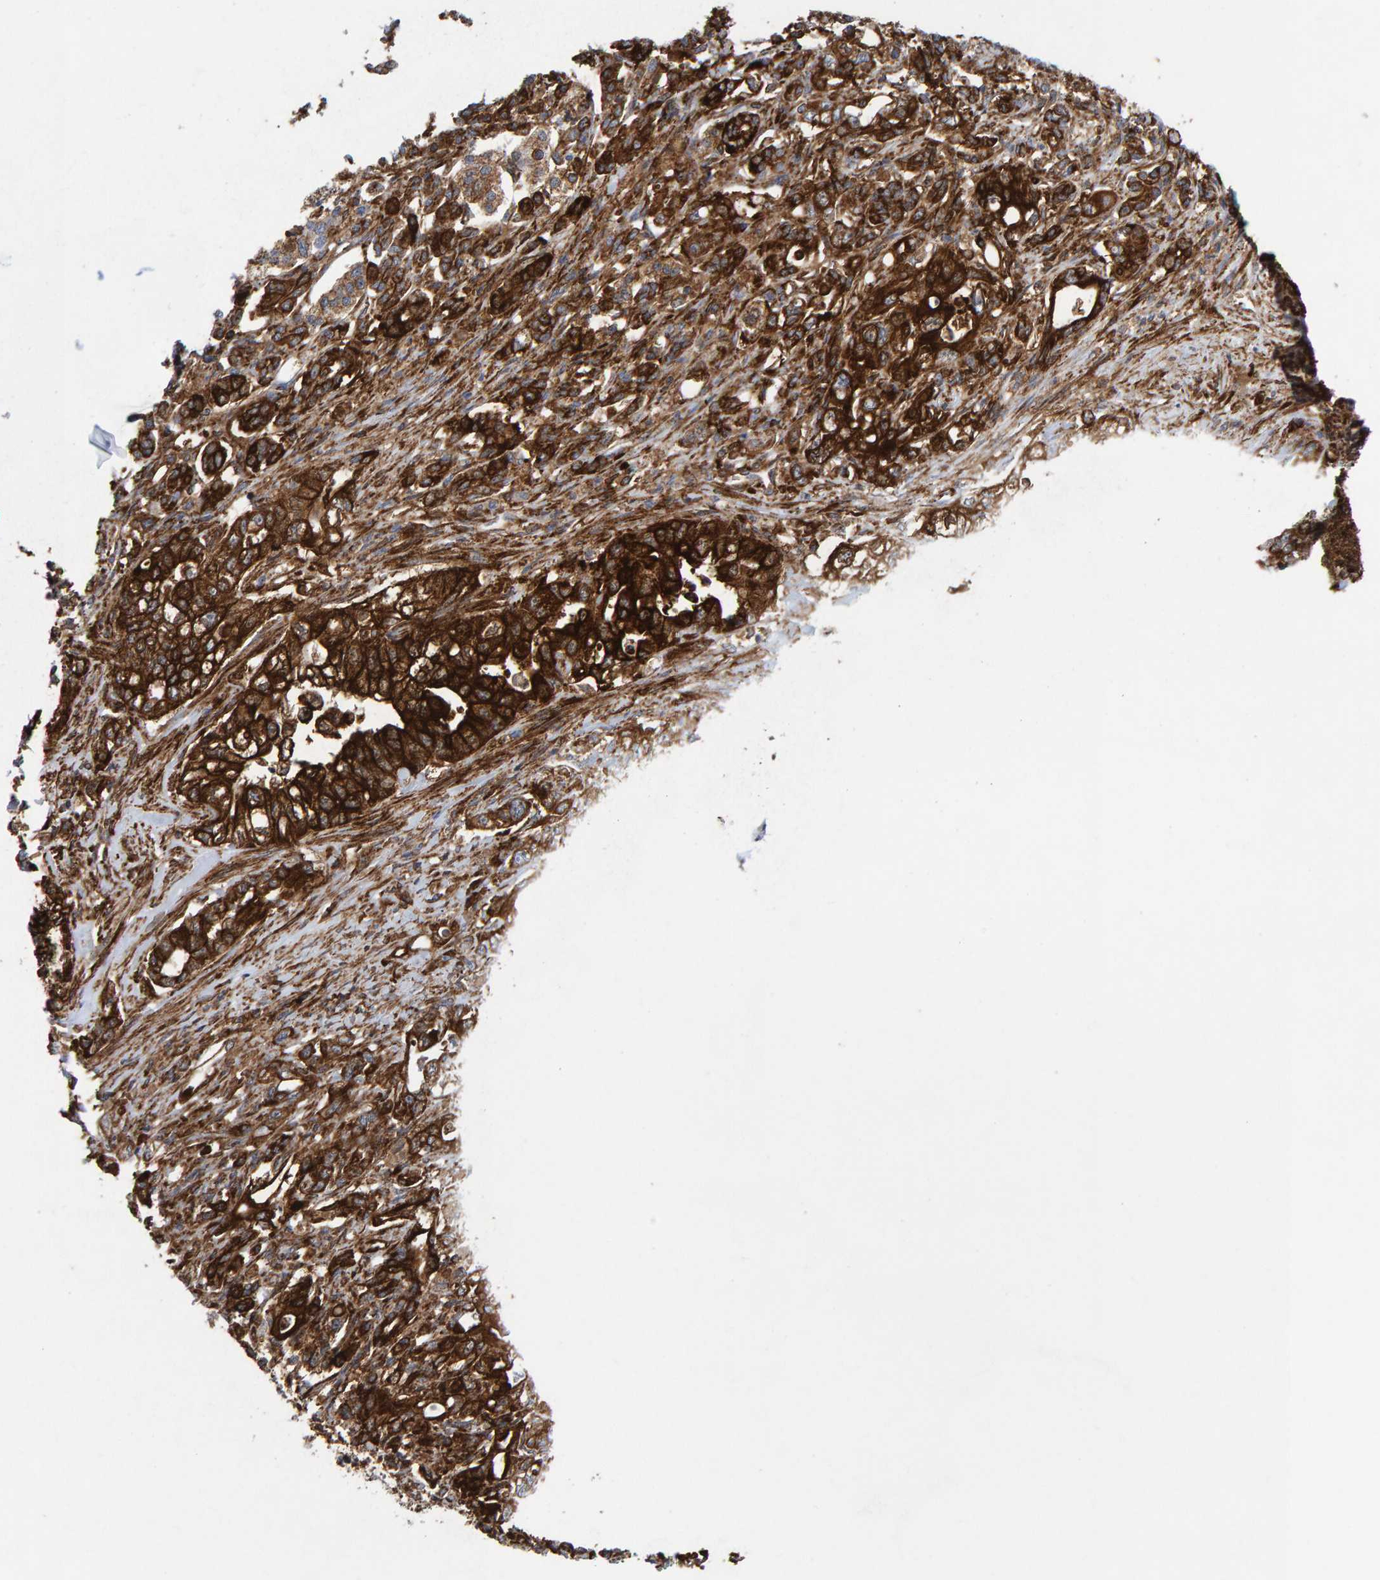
{"staining": {"intensity": "strong", "quantity": ">75%", "location": "cytoplasmic/membranous"}, "tissue": "pancreatic cancer", "cell_type": "Tumor cells", "image_type": "cancer", "snomed": [{"axis": "morphology", "description": "Normal tissue, NOS"}, {"axis": "topography", "description": "Pancreas"}], "caption": "Pancreatic cancer stained with a brown dye exhibits strong cytoplasmic/membranous positive positivity in about >75% of tumor cells.", "gene": "MVP", "patient": {"sex": "male", "age": 42}}